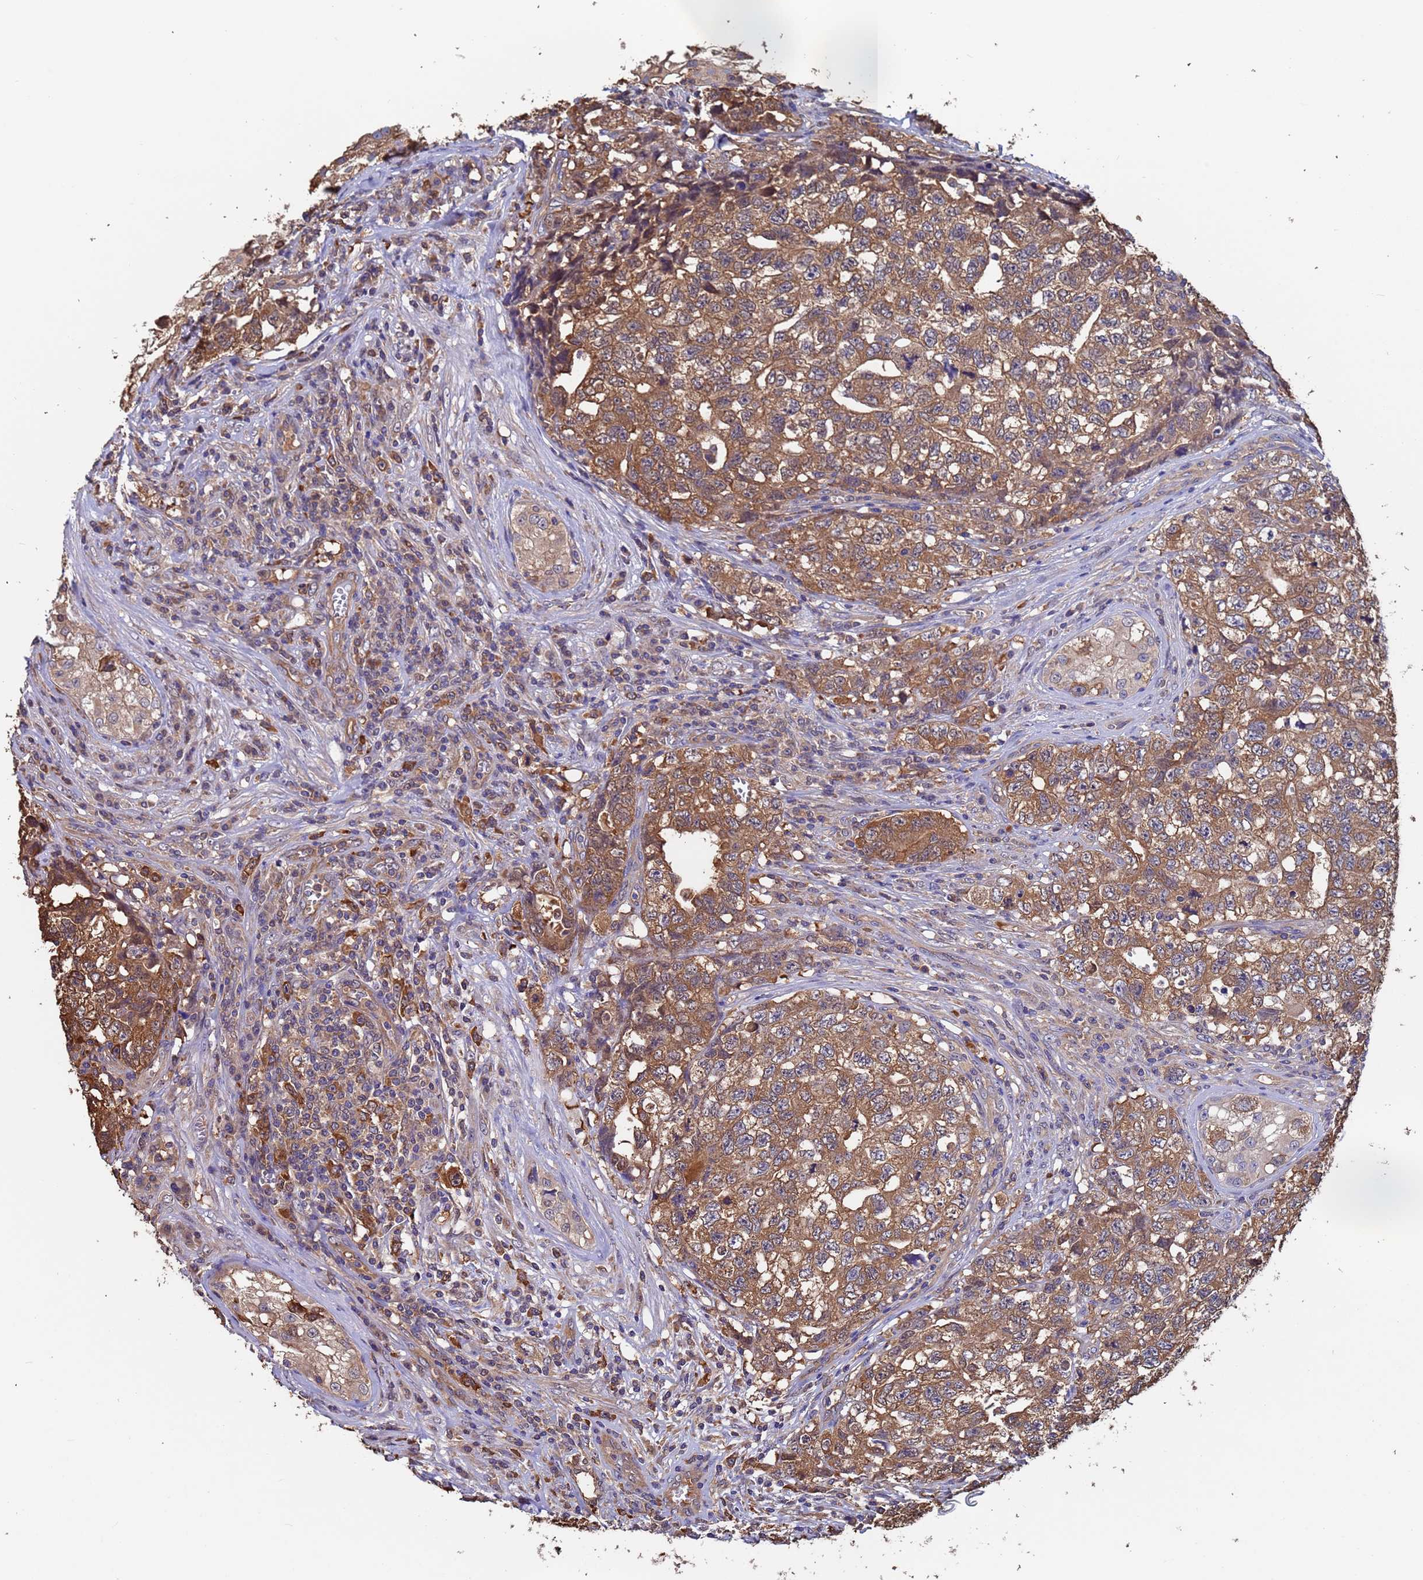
{"staining": {"intensity": "moderate", "quantity": ">75%", "location": "cytoplasmic/membranous"}, "tissue": "testis cancer", "cell_type": "Tumor cells", "image_type": "cancer", "snomed": [{"axis": "morphology", "description": "Carcinoma, Embryonal, NOS"}, {"axis": "topography", "description": "Testis"}], "caption": "Protein positivity by immunohistochemistry exhibits moderate cytoplasmic/membranous positivity in about >75% of tumor cells in testis embryonal carcinoma.", "gene": "FAM25A", "patient": {"sex": "male", "age": 31}}